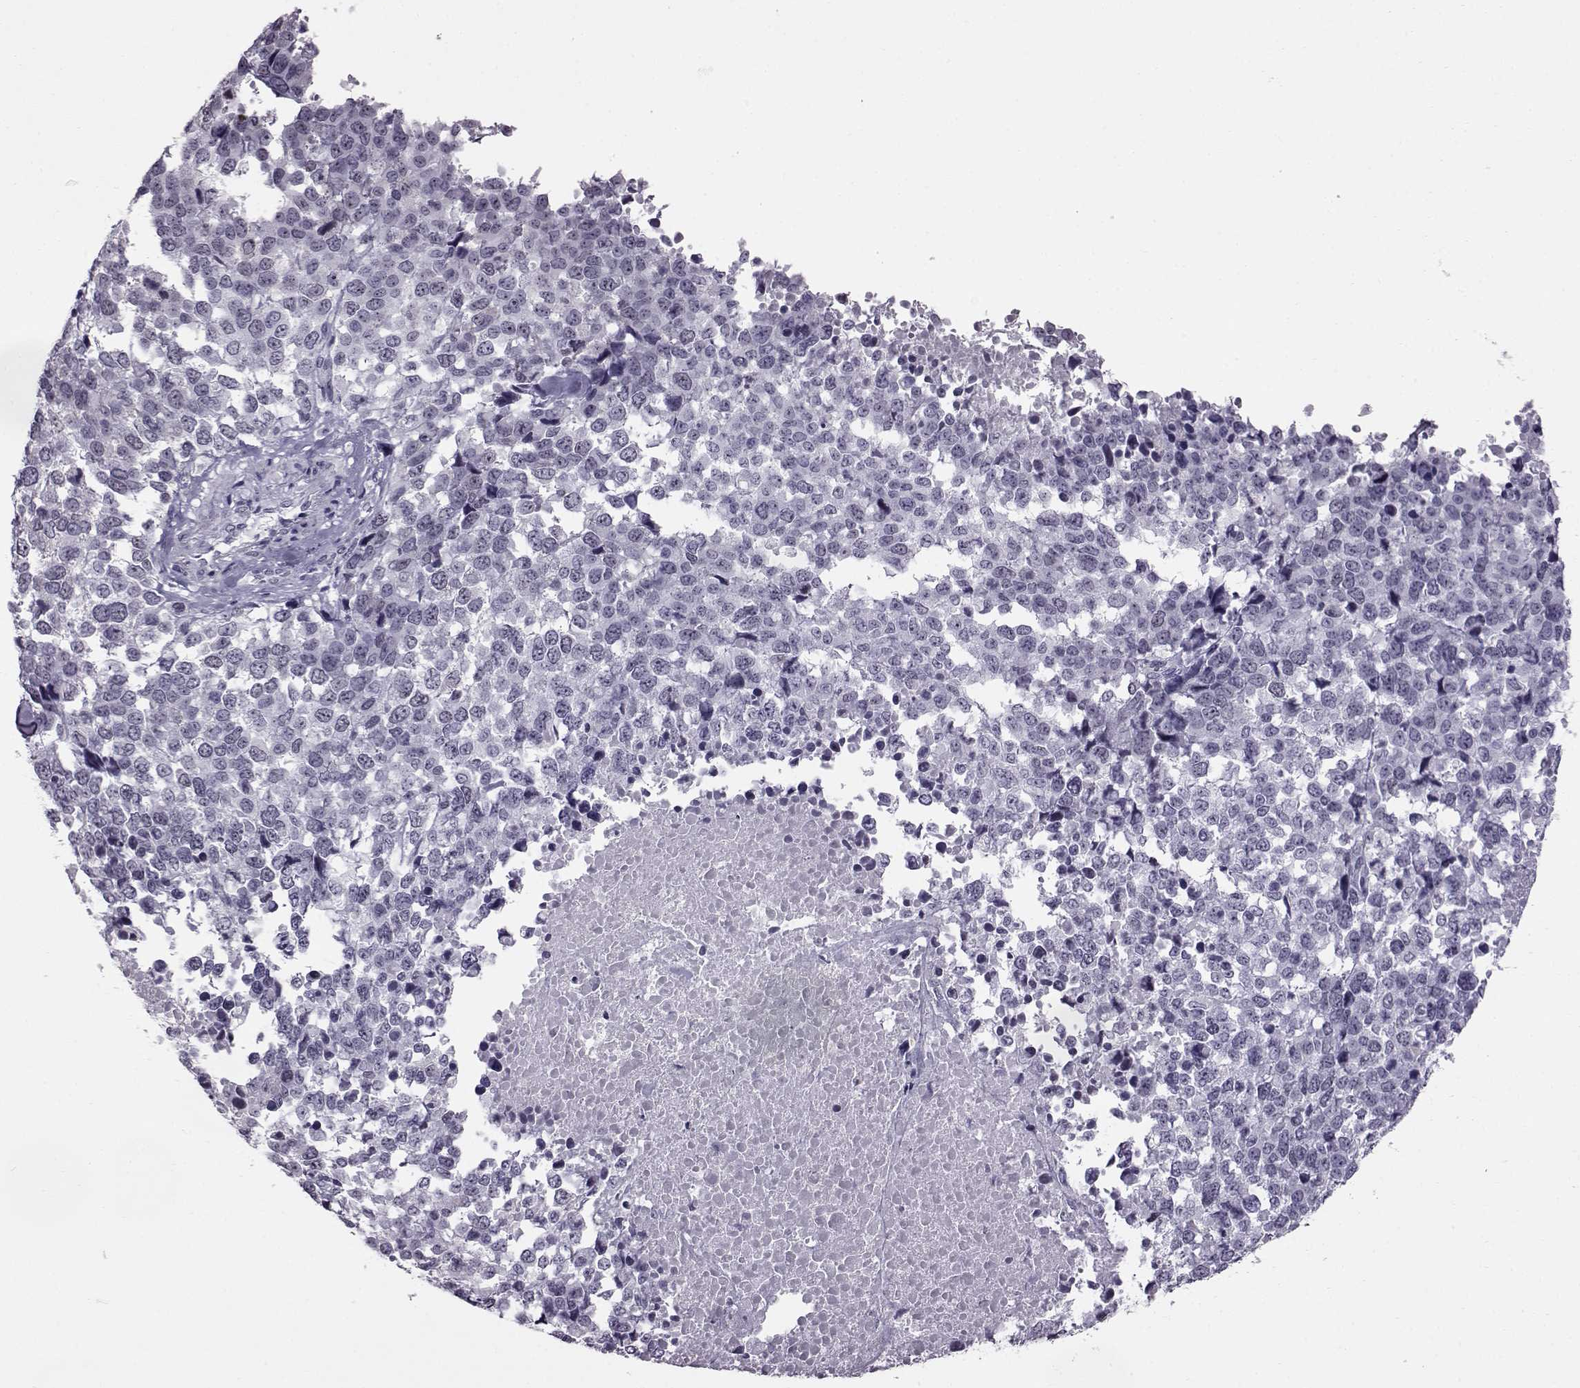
{"staining": {"intensity": "negative", "quantity": "none", "location": "none"}, "tissue": "melanoma", "cell_type": "Tumor cells", "image_type": "cancer", "snomed": [{"axis": "morphology", "description": "Malignant melanoma, Metastatic site"}, {"axis": "topography", "description": "Skin"}], "caption": "The histopathology image reveals no significant staining in tumor cells of malignant melanoma (metastatic site).", "gene": "ADGRG2", "patient": {"sex": "male", "age": 84}}